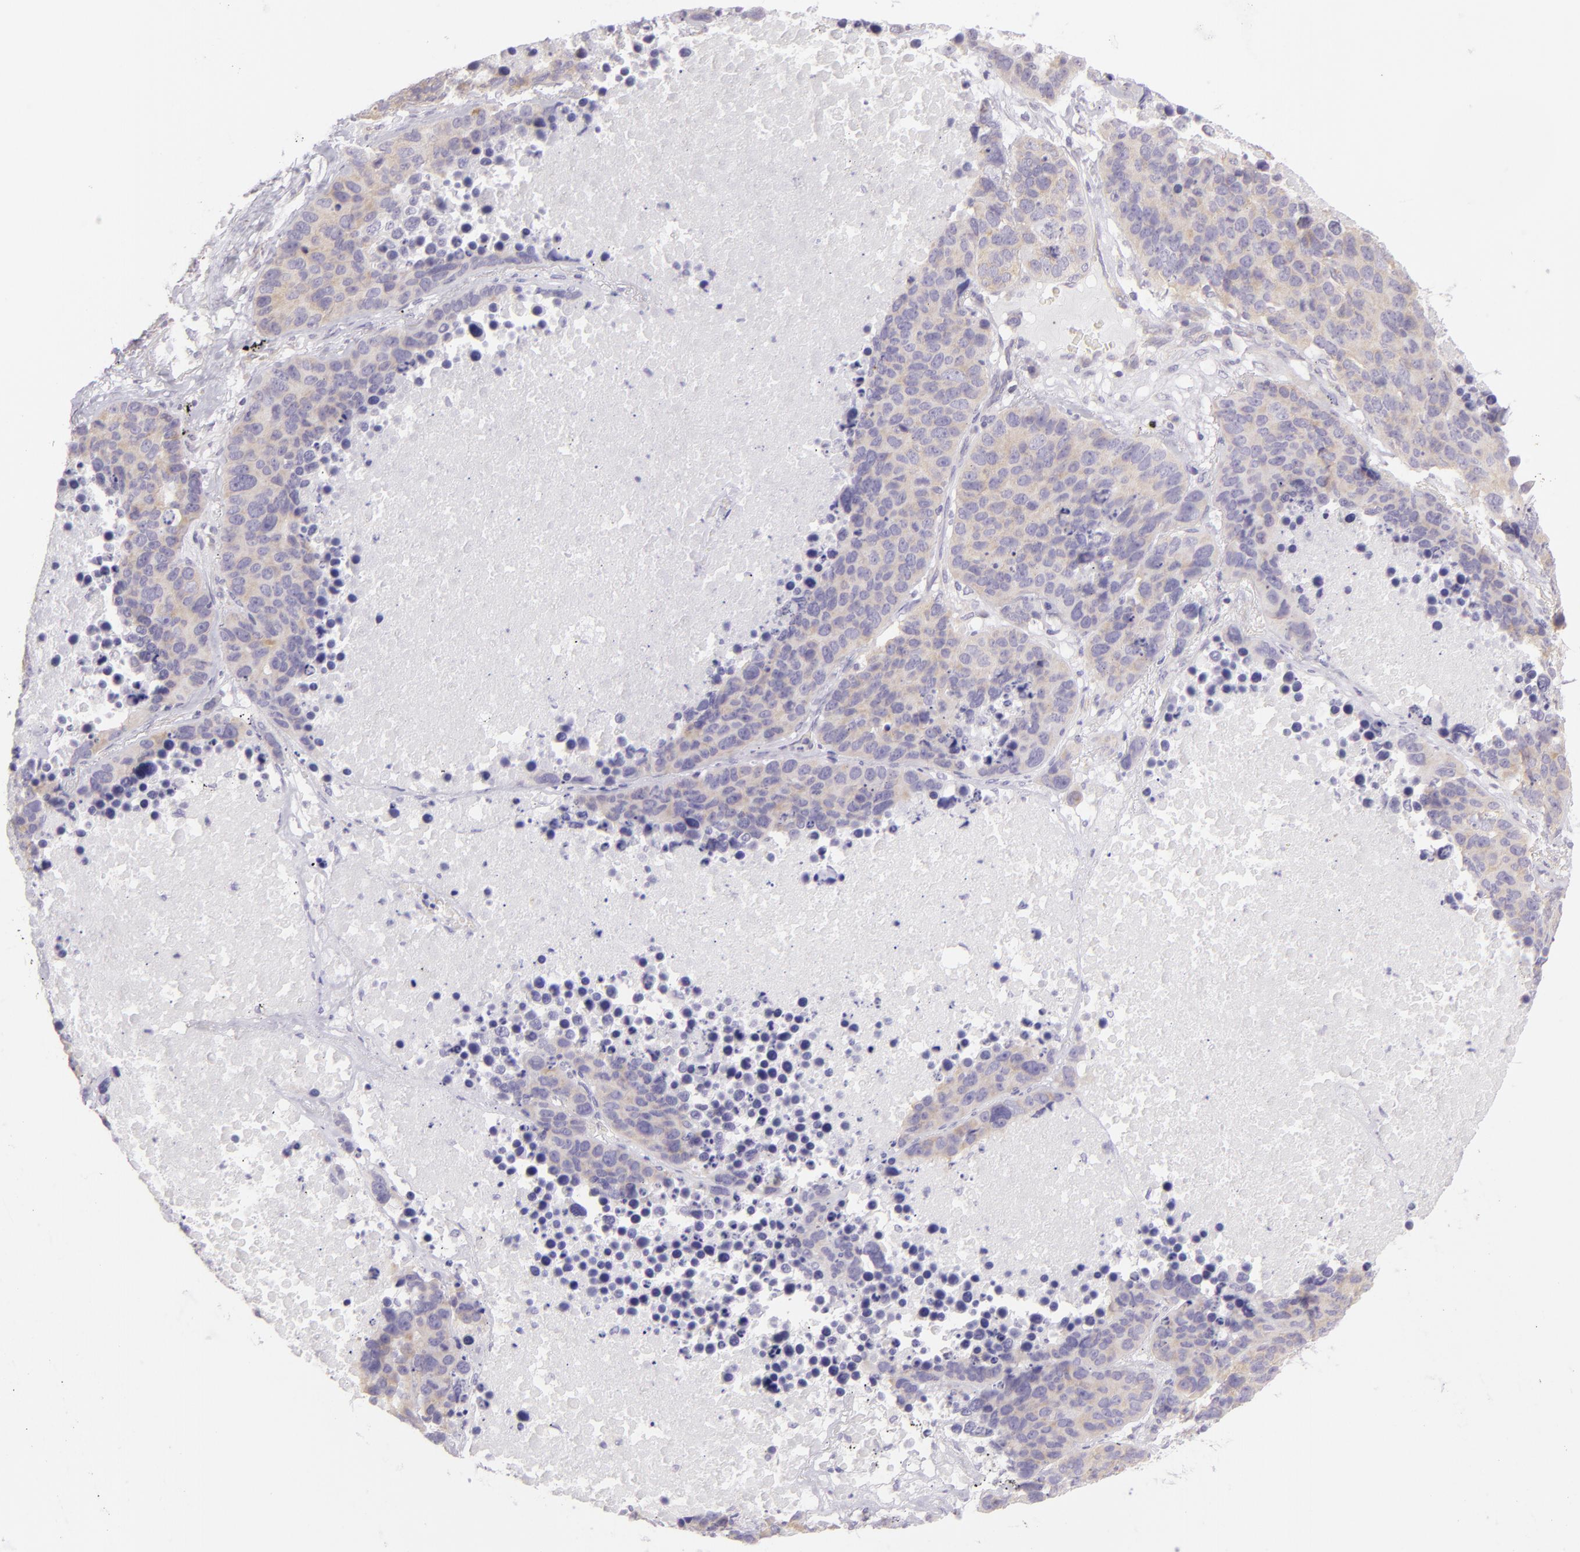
{"staining": {"intensity": "weak", "quantity": "25%-75%", "location": "cytoplasmic/membranous"}, "tissue": "lung cancer", "cell_type": "Tumor cells", "image_type": "cancer", "snomed": [{"axis": "morphology", "description": "Carcinoid, malignant, NOS"}, {"axis": "topography", "description": "Lung"}], "caption": "This is an image of IHC staining of lung cancer (malignant carcinoid), which shows weak expression in the cytoplasmic/membranous of tumor cells.", "gene": "ZC3H7B", "patient": {"sex": "male", "age": 60}}